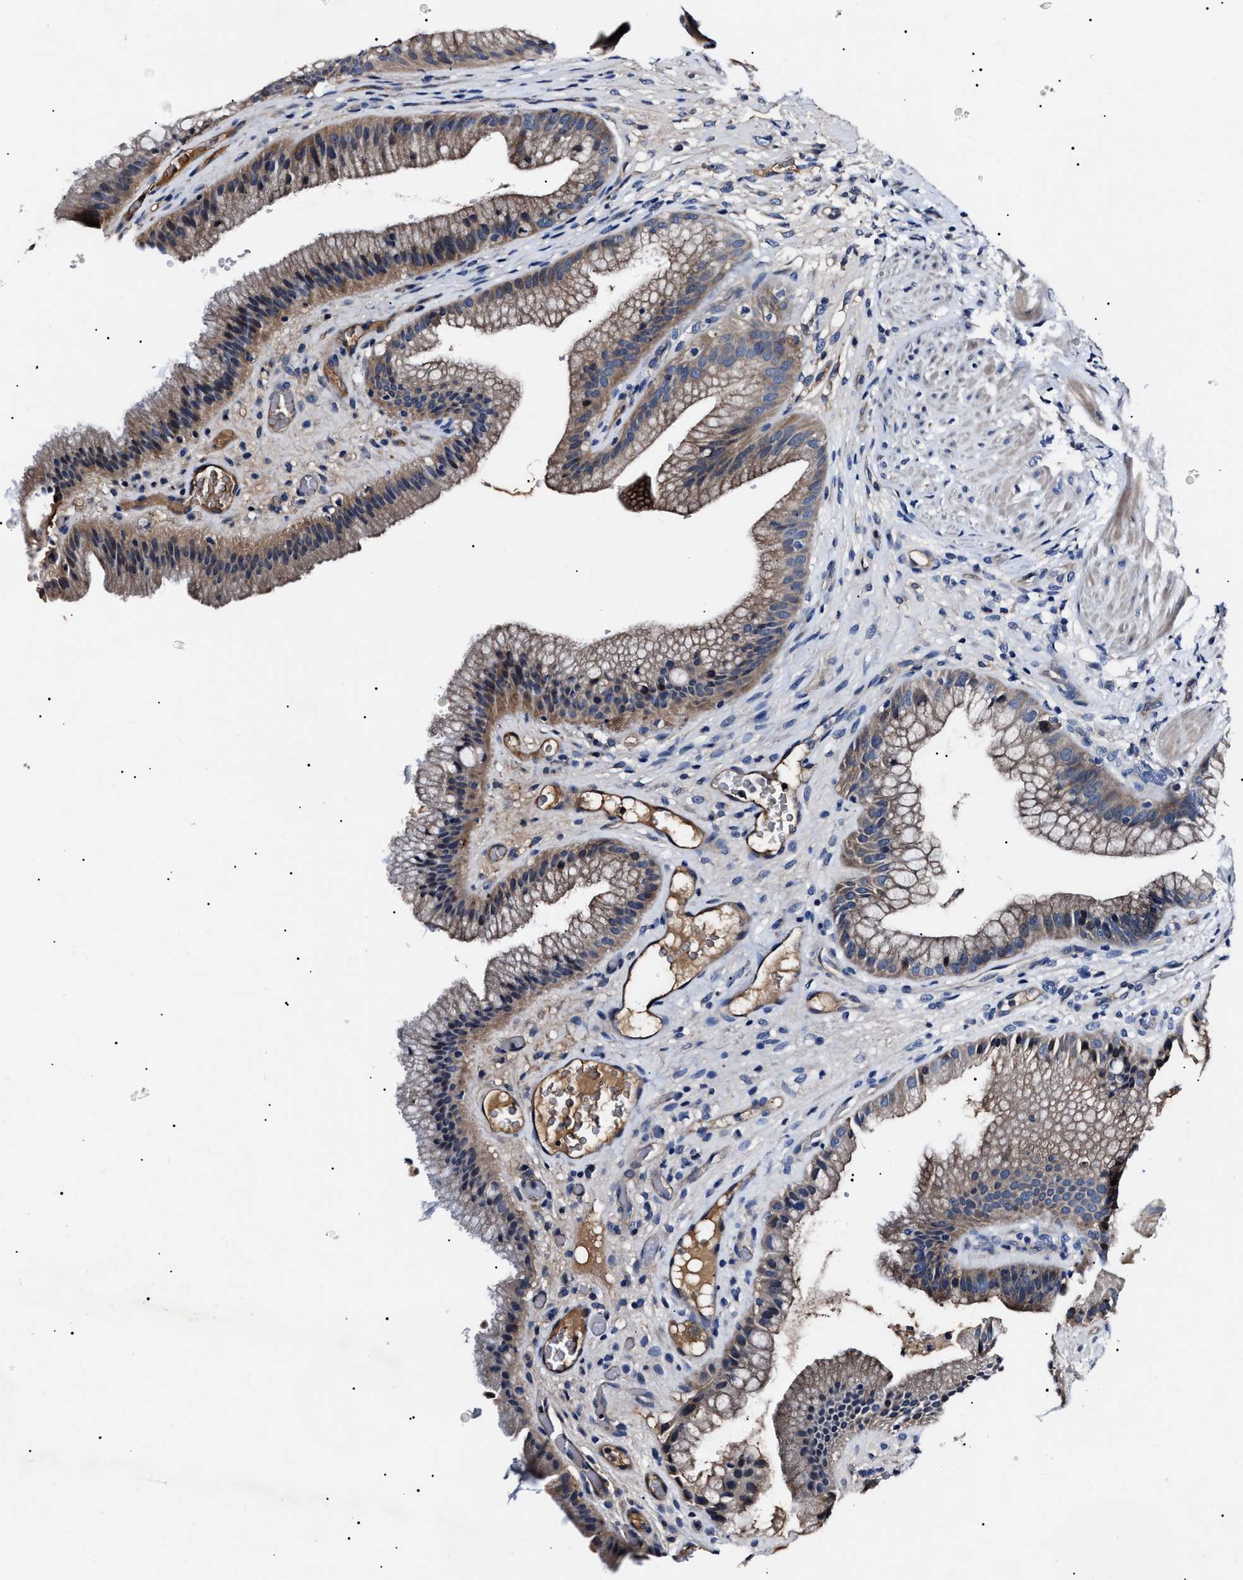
{"staining": {"intensity": "moderate", "quantity": ">75%", "location": "cytoplasmic/membranous"}, "tissue": "gallbladder", "cell_type": "Glandular cells", "image_type": "normal", "snomed": [{"axis": "morphology", "description": "Normal tissue, NOS"}, {"axis": "topography", "description": "Gallbladder"}], "caption": "Protein analysis of benign gallbladder reveals moderate cytoplasmic/membranous expression in about >75% of glandular cells.", "gene": "IFT81", "patient": {"sex": "male", "age": 49}}